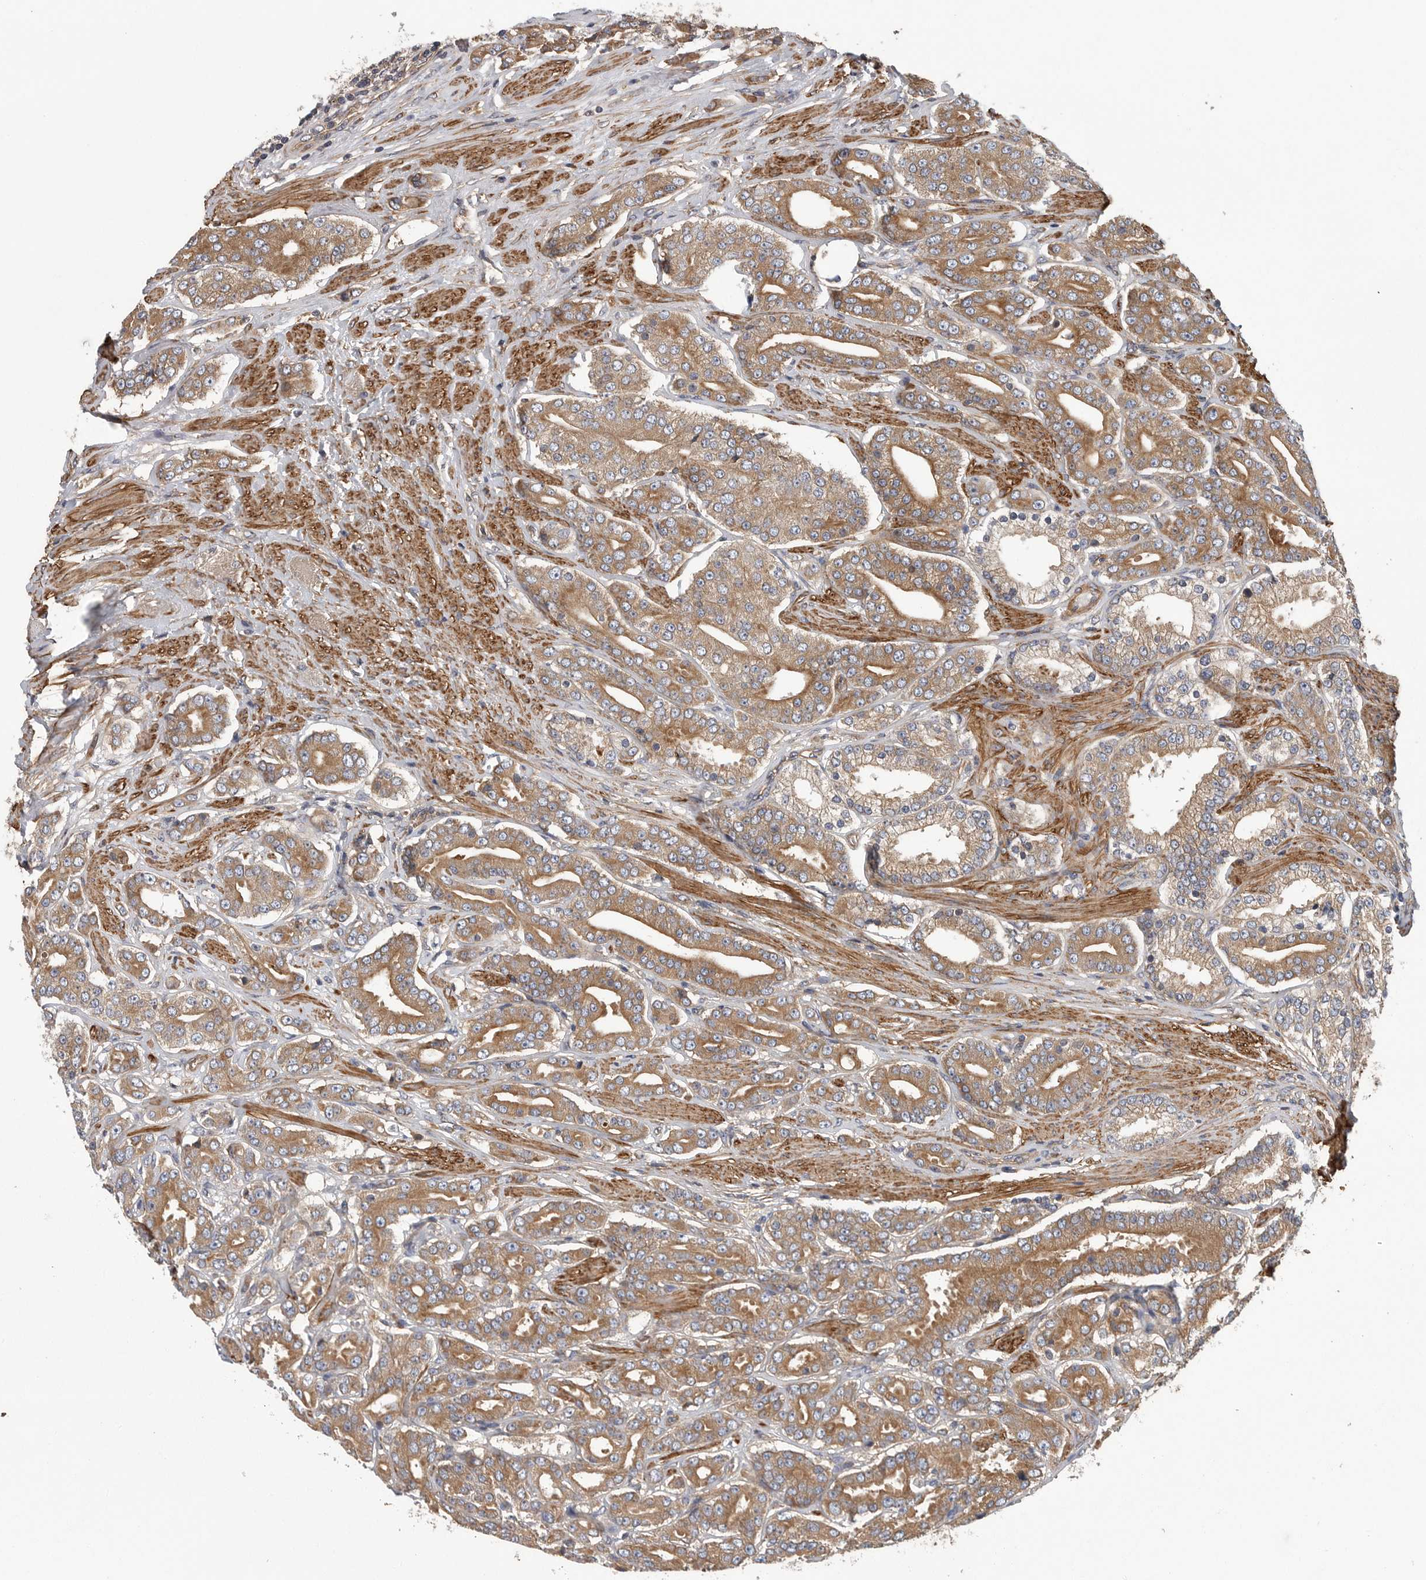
{"staining": {"intensity": "moderate", "quantity": ">75%", "location": "cytoplasmic/membranous"}, "tissue": "prostate cancer", "cell_type": "Tumor cells", "image_type": "cancer", "snomed": [{"axis": "morphology", "description": "Adenocarcinoma, High grade"}, {"axis": "topography", "description": "Prostate"}], "caption": "A high-resolution histopathology image shows IHC staining of prostate high-grade adenocarcinoma, which exhibits moderate cytoplasmic/membranous staining in about >75% of tumor cells. (Brightfield microscopy of DAB IHC at high magnification).", "gene": "OXR1", "patient": {"sex": "male", "age": 71}}